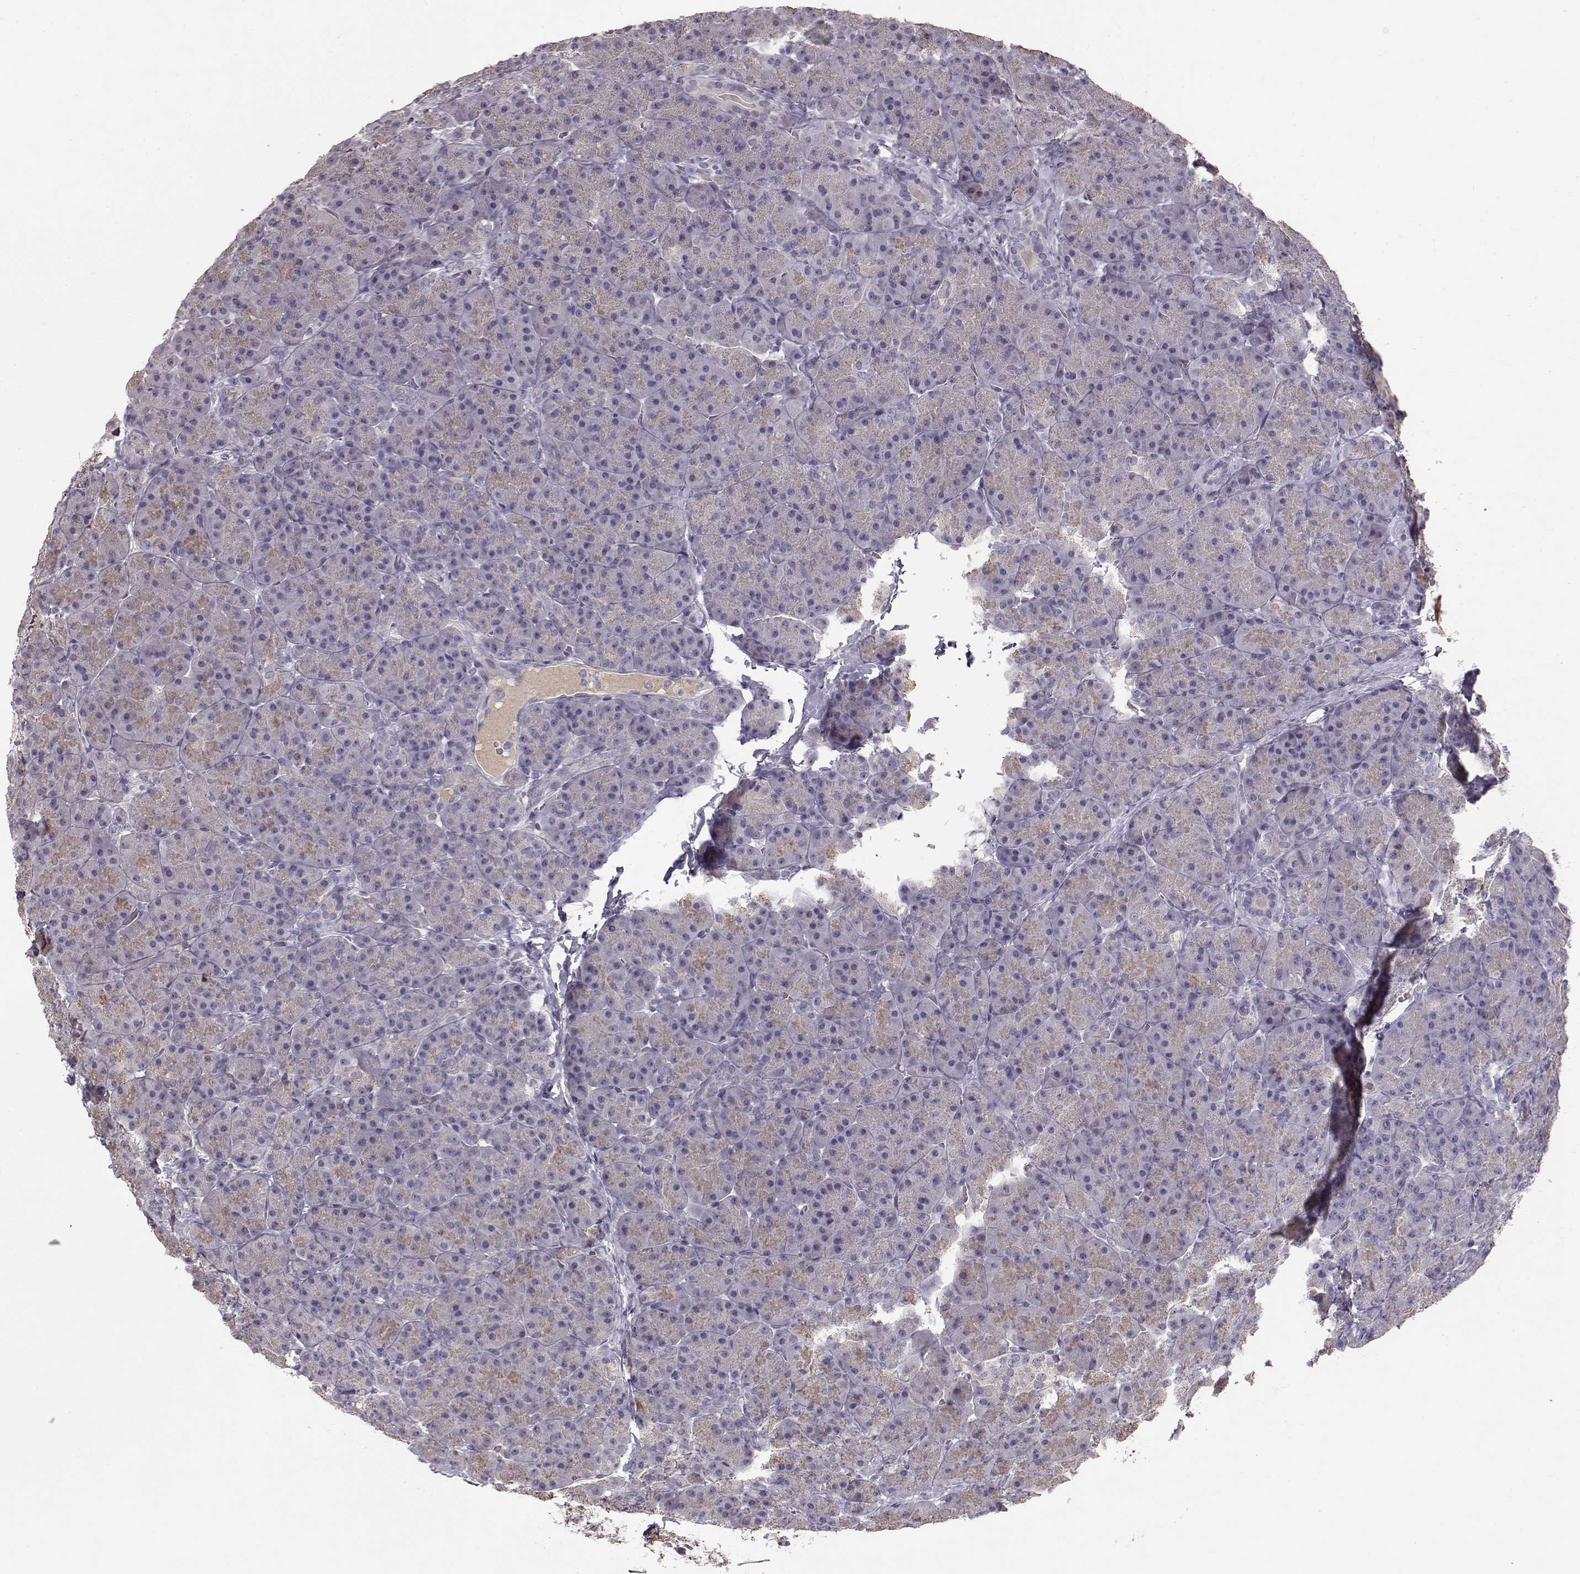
{"staining": {"intensity": "weak", "quantity": "25%-75%", "location": "cytoplasmic/membranous"}, "tissue": "pancreas", "cell_type": "Exocrine glandular cells", "image_type": "normal", "snomed": [{"axis": "morphology", "description": "Normal tissue, NOS"}, {"axis": "topography", "description": "Pancreas"}], "caption": "Brown immunohistochemical staining in benign pancreas reveals weak cytoplasmic/membranous expression in about 25%-75% of exocrine glandular cells.", "gene": "PMCH", "patient": {"sex": "male", "age": 57}}